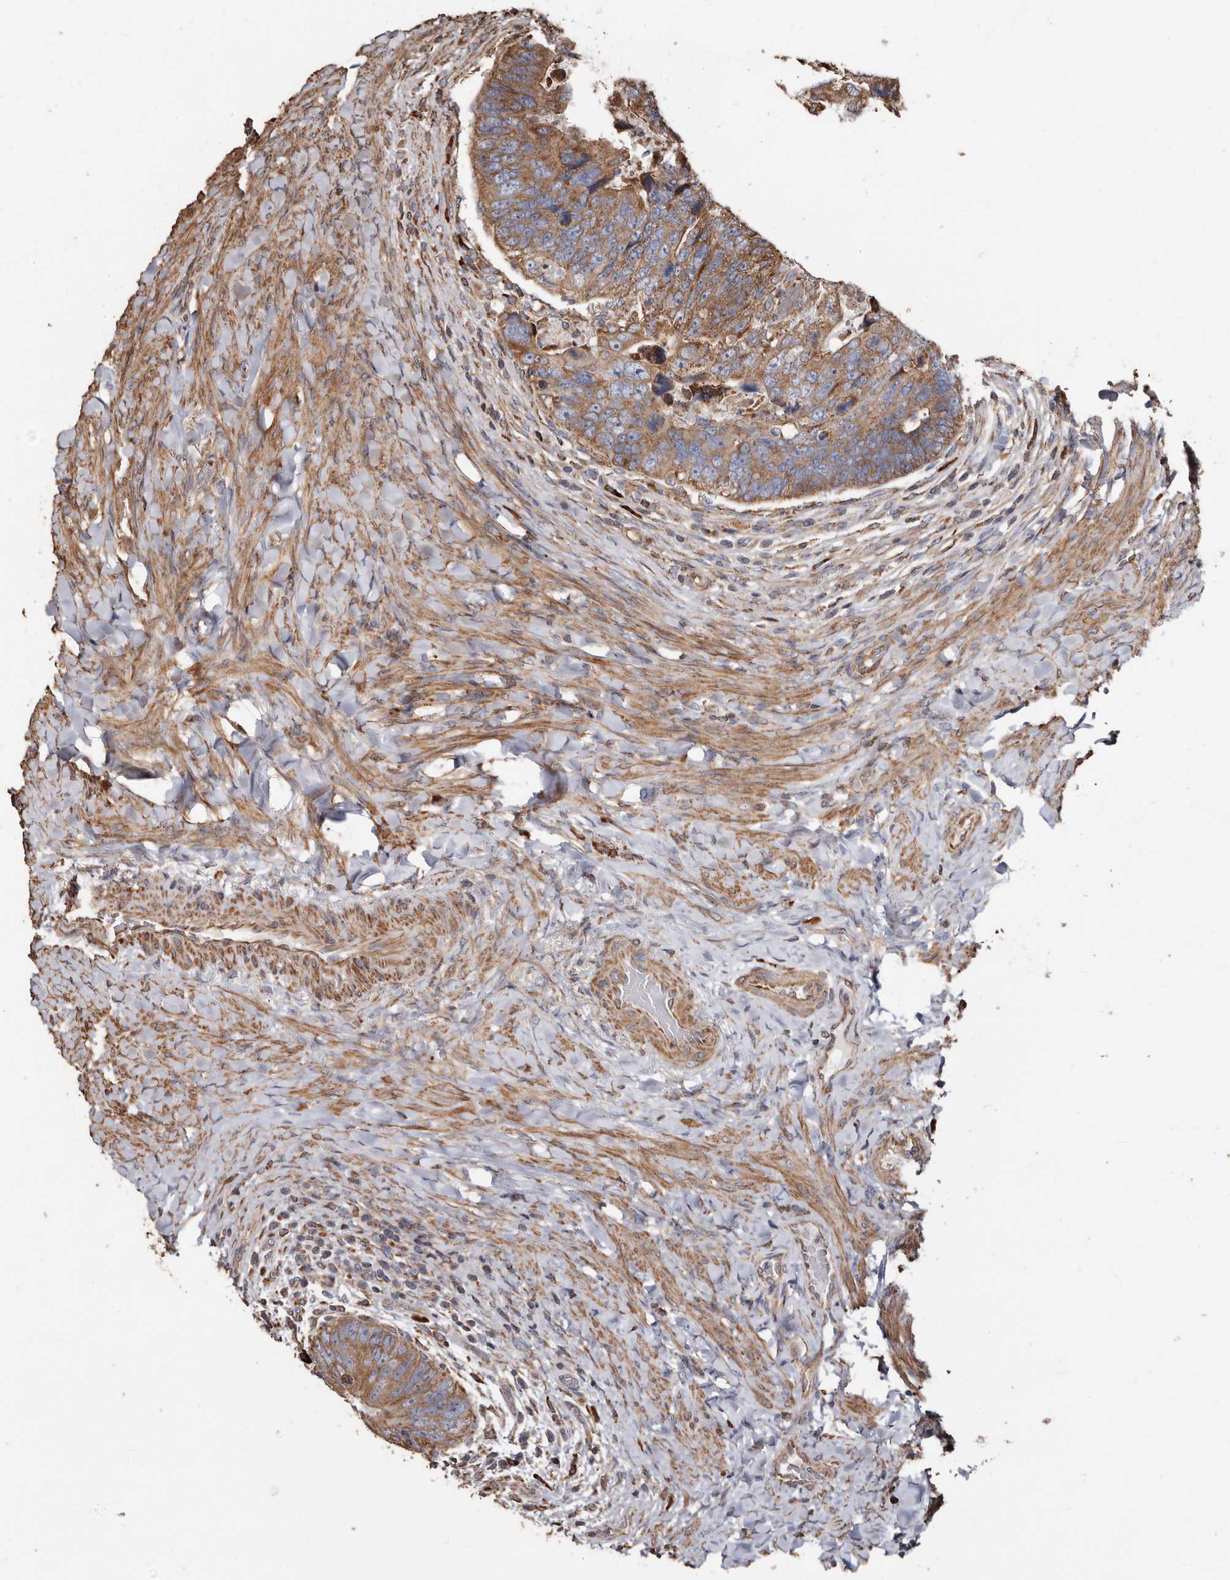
{"staining": {"intensity": "moderate", "quantity": ">75%", "location": "cytoplasmic/membranous"}, "tissue": "colorectal cancer", "cell_type": "Tumor cells", "image_type": "cancer", "snomed": [{"axis": "morphology", "description": "Adenocarcinoma, NOS"}, {"axis": "topography", "description": "Rectum"}], "caption": "High-magnification brightfield microscopy of colorectal cancer (adenocarcinoma) stained with DAB (3,3'-diaminobenzidine) (brown) and counterstained with hematoxylin (blue). tumor cells exhibit moderate cytoplasmic/membranous expression is present in approximately>75% of cells.", "gene": "OSGIN2", "patient": {"sex": "male", "age": 59}}